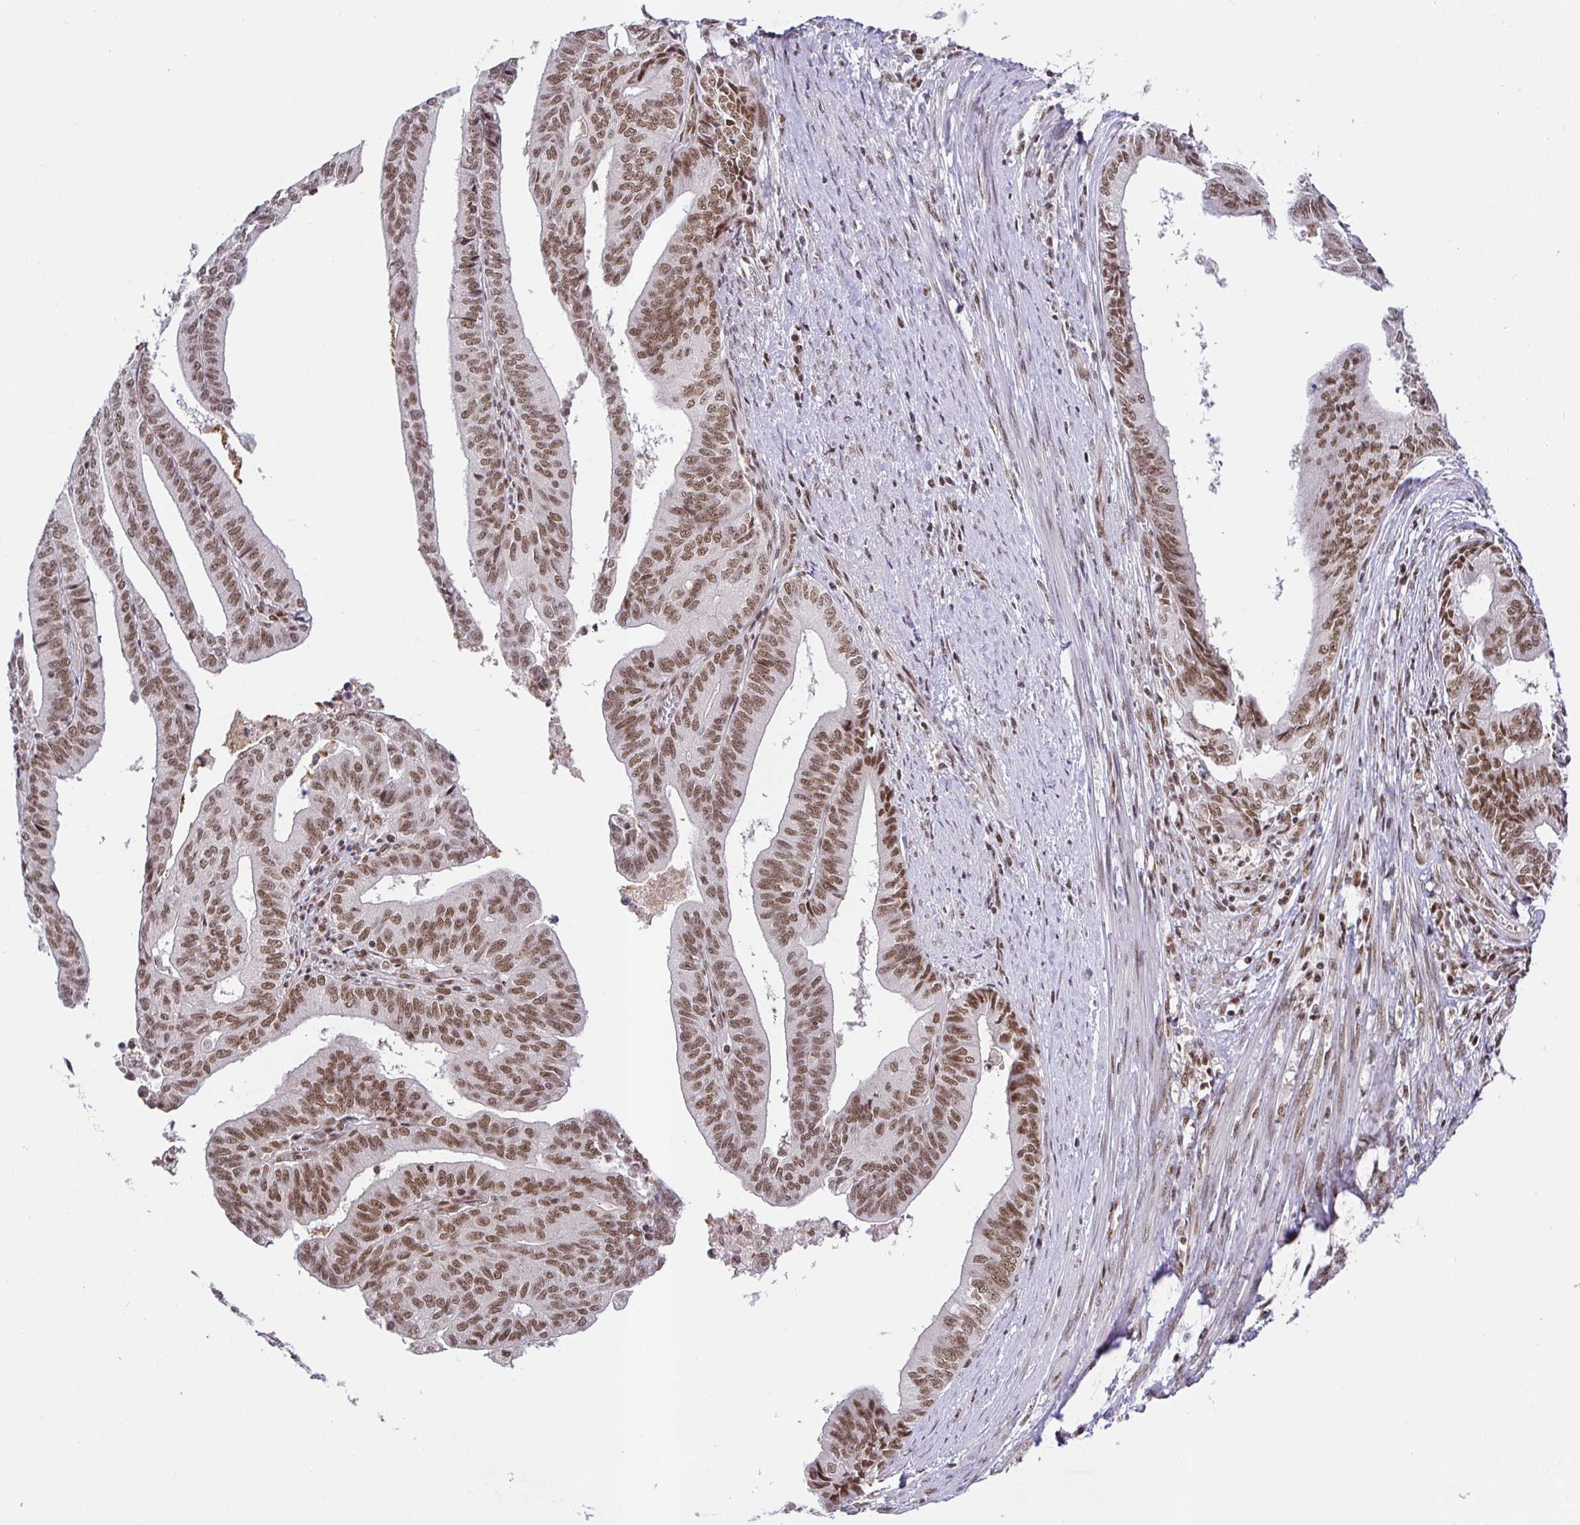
{"staining": {"intensity": "moderate", "quantity": ">75%", "location": "nuclear"}, "tissue": "endometrial cancer", "cell_type": "Tumor cells", "image_type": "cancer", "snomed": [{"axis": "morphology", "description": "Adenocarcinoma, NOS"}, {"axis": "topography", "description": "Endometrium"}], "caption": "A brown stain labels moderate nuclear positivity of a protein in endometrial cancer tumor cells. (DAB IHC with brightfield microscopy, high magnification).", "gene": "USF1", "patient": {"sex": "female", "age": 65}}